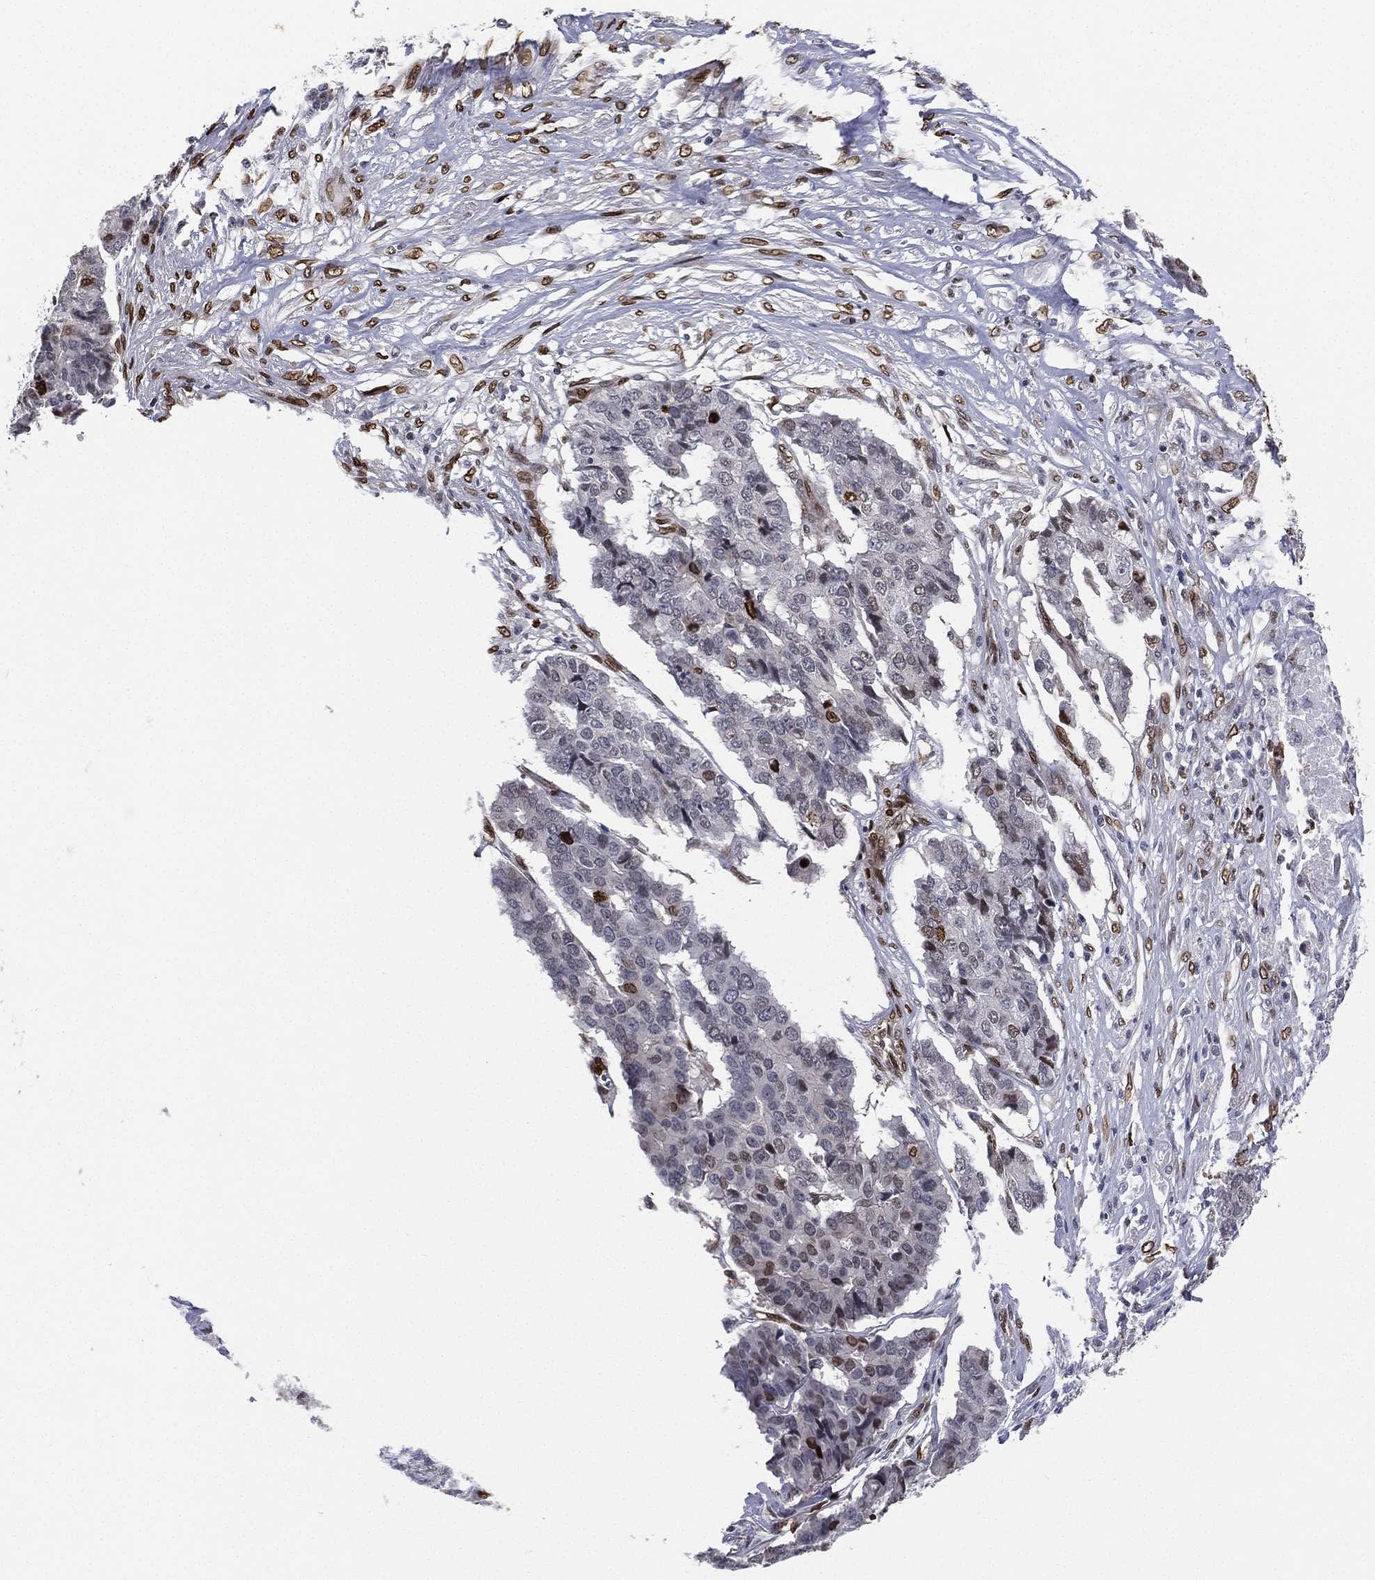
{"staining": {"intensity": "moderate", "quantity": "<25%", "location": "nuclear"}, "tissue": "pancreatic cancer", "cell_type": "Tumor cells", "image_type": "cancer", "snomed": [{"axis": "morphology", "description": "Adenocarcinoma, NOS"}, {"axis": "topography", "description": "Pancreas"}], "caption": "DAB (3,3'-diaminobenzidine) immunohistochemical staining of human pancreatic adenocarcinoma demonstrates moderate nuclear protein expression in approximately <25% of tumor cells.", "gene": "LMNB1", "patient": {"sex": "male", "age": 50}}